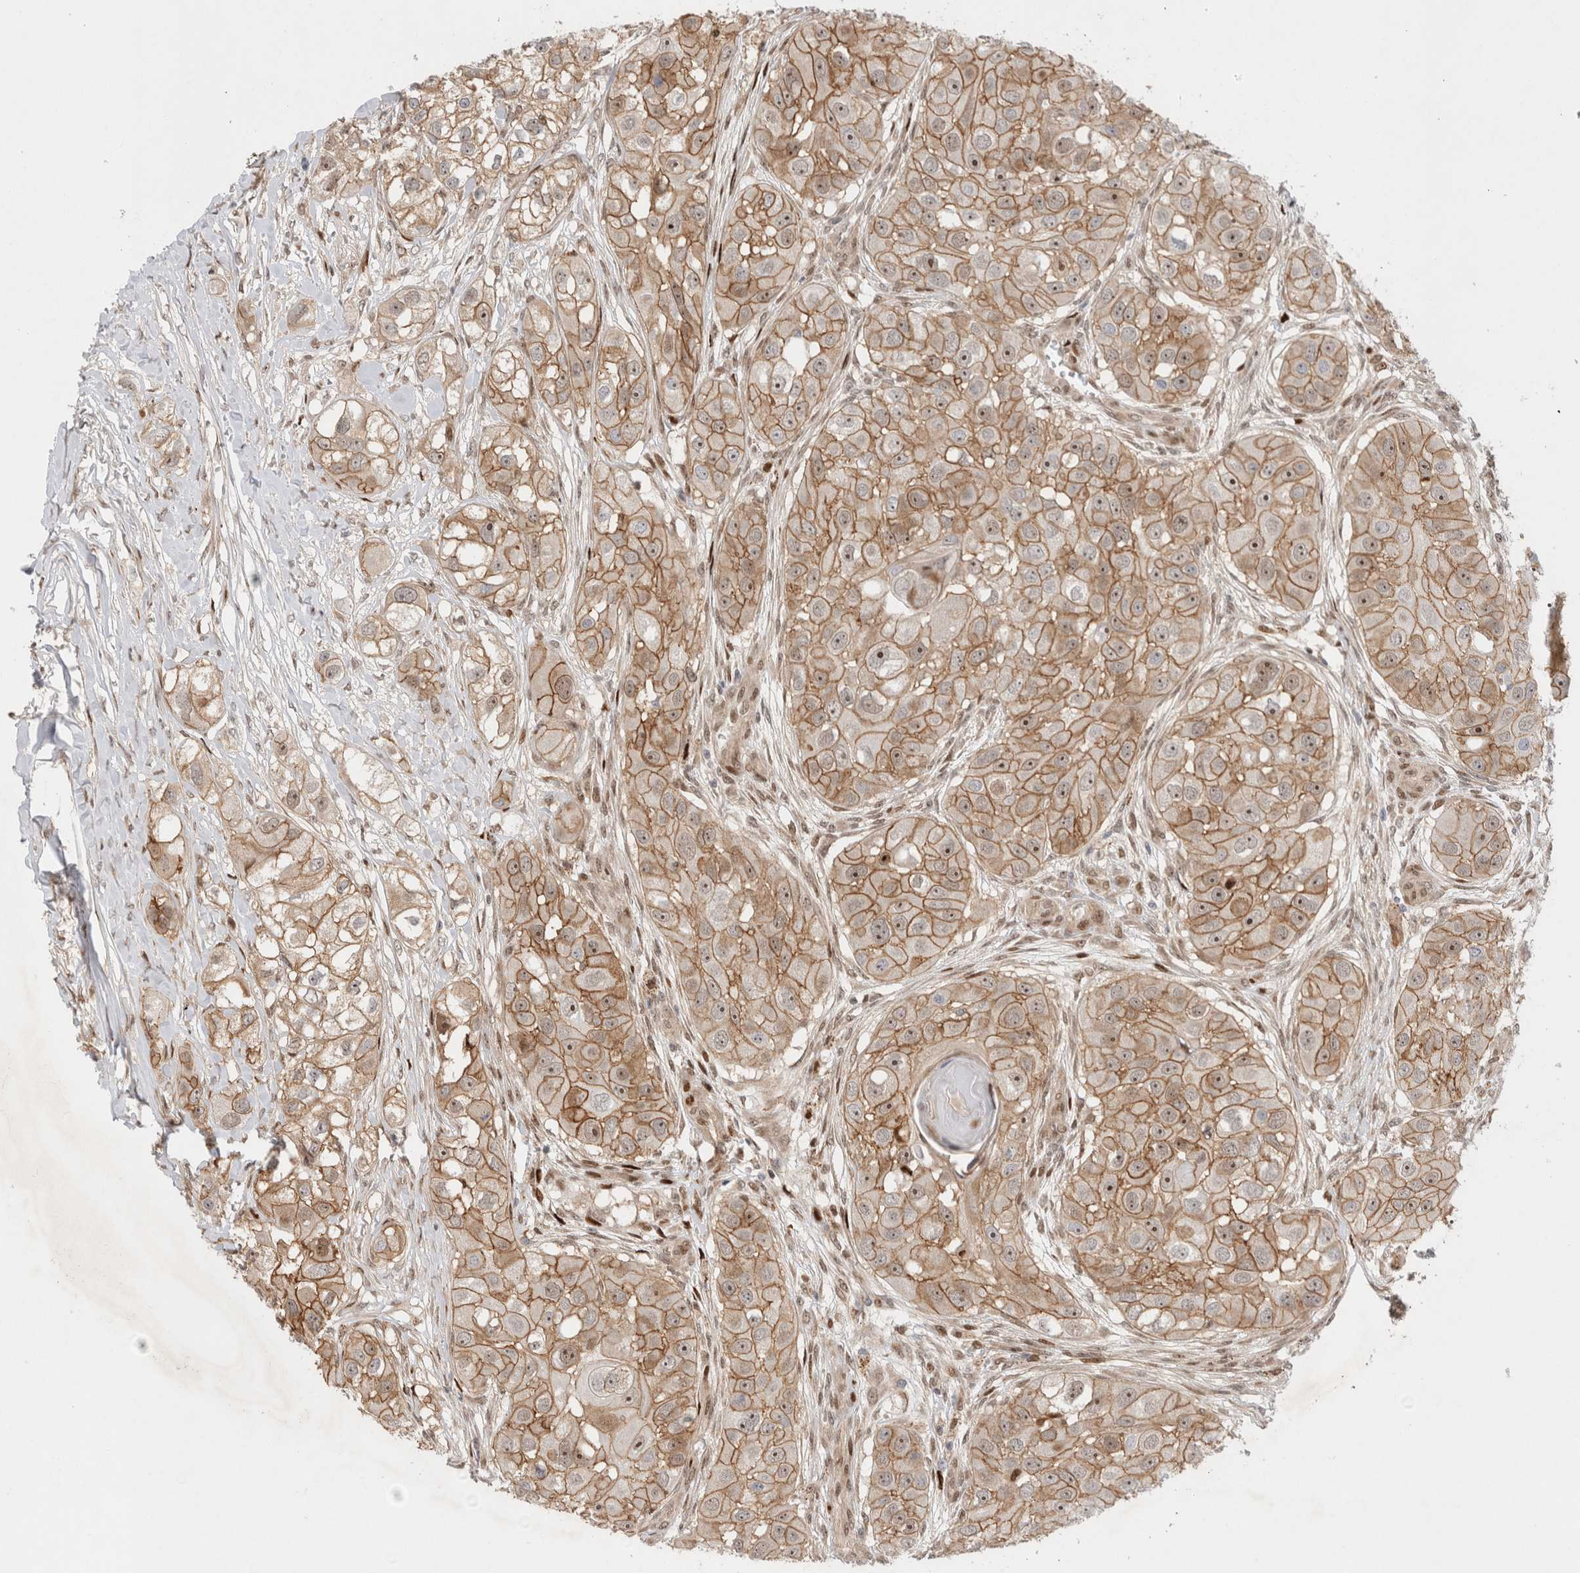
{"staining": {"intensity": "moderate", "quantity": ">75%", "location": "cytoplasmic/membranous,nuclear"}, "tissue": "head and neck cancer", "cell_type": "Tumor cells", "image_type": "cancer", "snomed": [{"axis": "morphology", "description": "Normal tissue, NOS"}, {"axis": "morphology", "description": "Squamous cell carcinoma, NOS"}, {"axis": "topography", "description": "Skeletal muscle"}, {"axis": "topography", "description": "Head-Neck"}], "caption": "Head and neck cancer tissue demonstrates moderate cytoplasmic/membranous and nuclear staining in about >75% of tumor cells, visualized by immunohistochemistry.", "gene": "TCF4", "patient": {"sex": "male", "age": 51}}